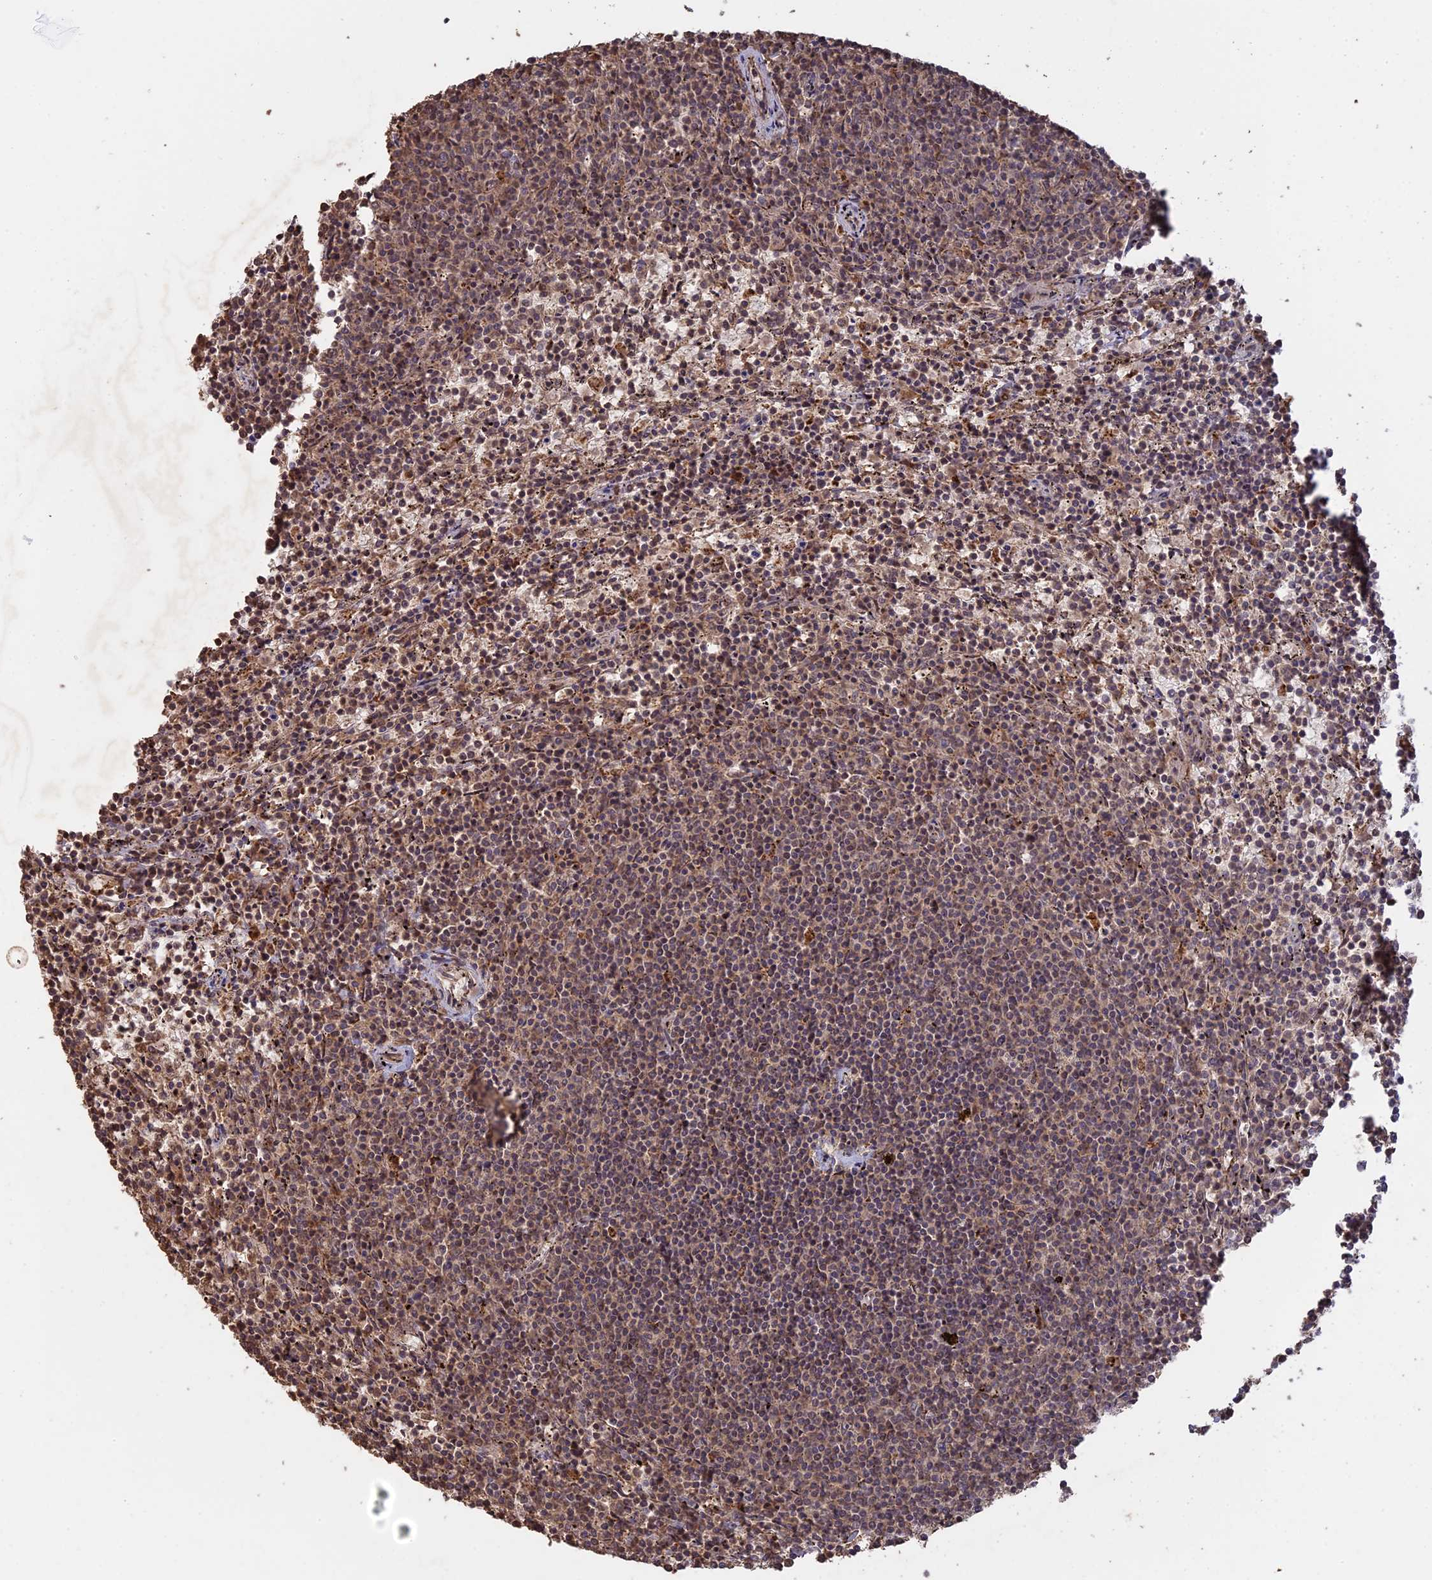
{"staining": {"intensity": "weak", "quantity": "25%-75%", "location": "nuclear"}, "tissue": "lymphoma", "cell_type": "Tumor cells", "image_type": "cancer", "snomed": [{"axis": "morphology", "description": "Malignant lymphoma, non-Hodgkin's type, Low grade"}, {"axis": "topography", "description": "Spleen"}], "caption": "The immunohistochemical stain highlights weak nuclear staining in tumor cells of low-grade malignant lymphoma, non-Hodgkin's type tissue.", "gene": "FAM210B", "patient": {"sex": "female", "age": 50}}